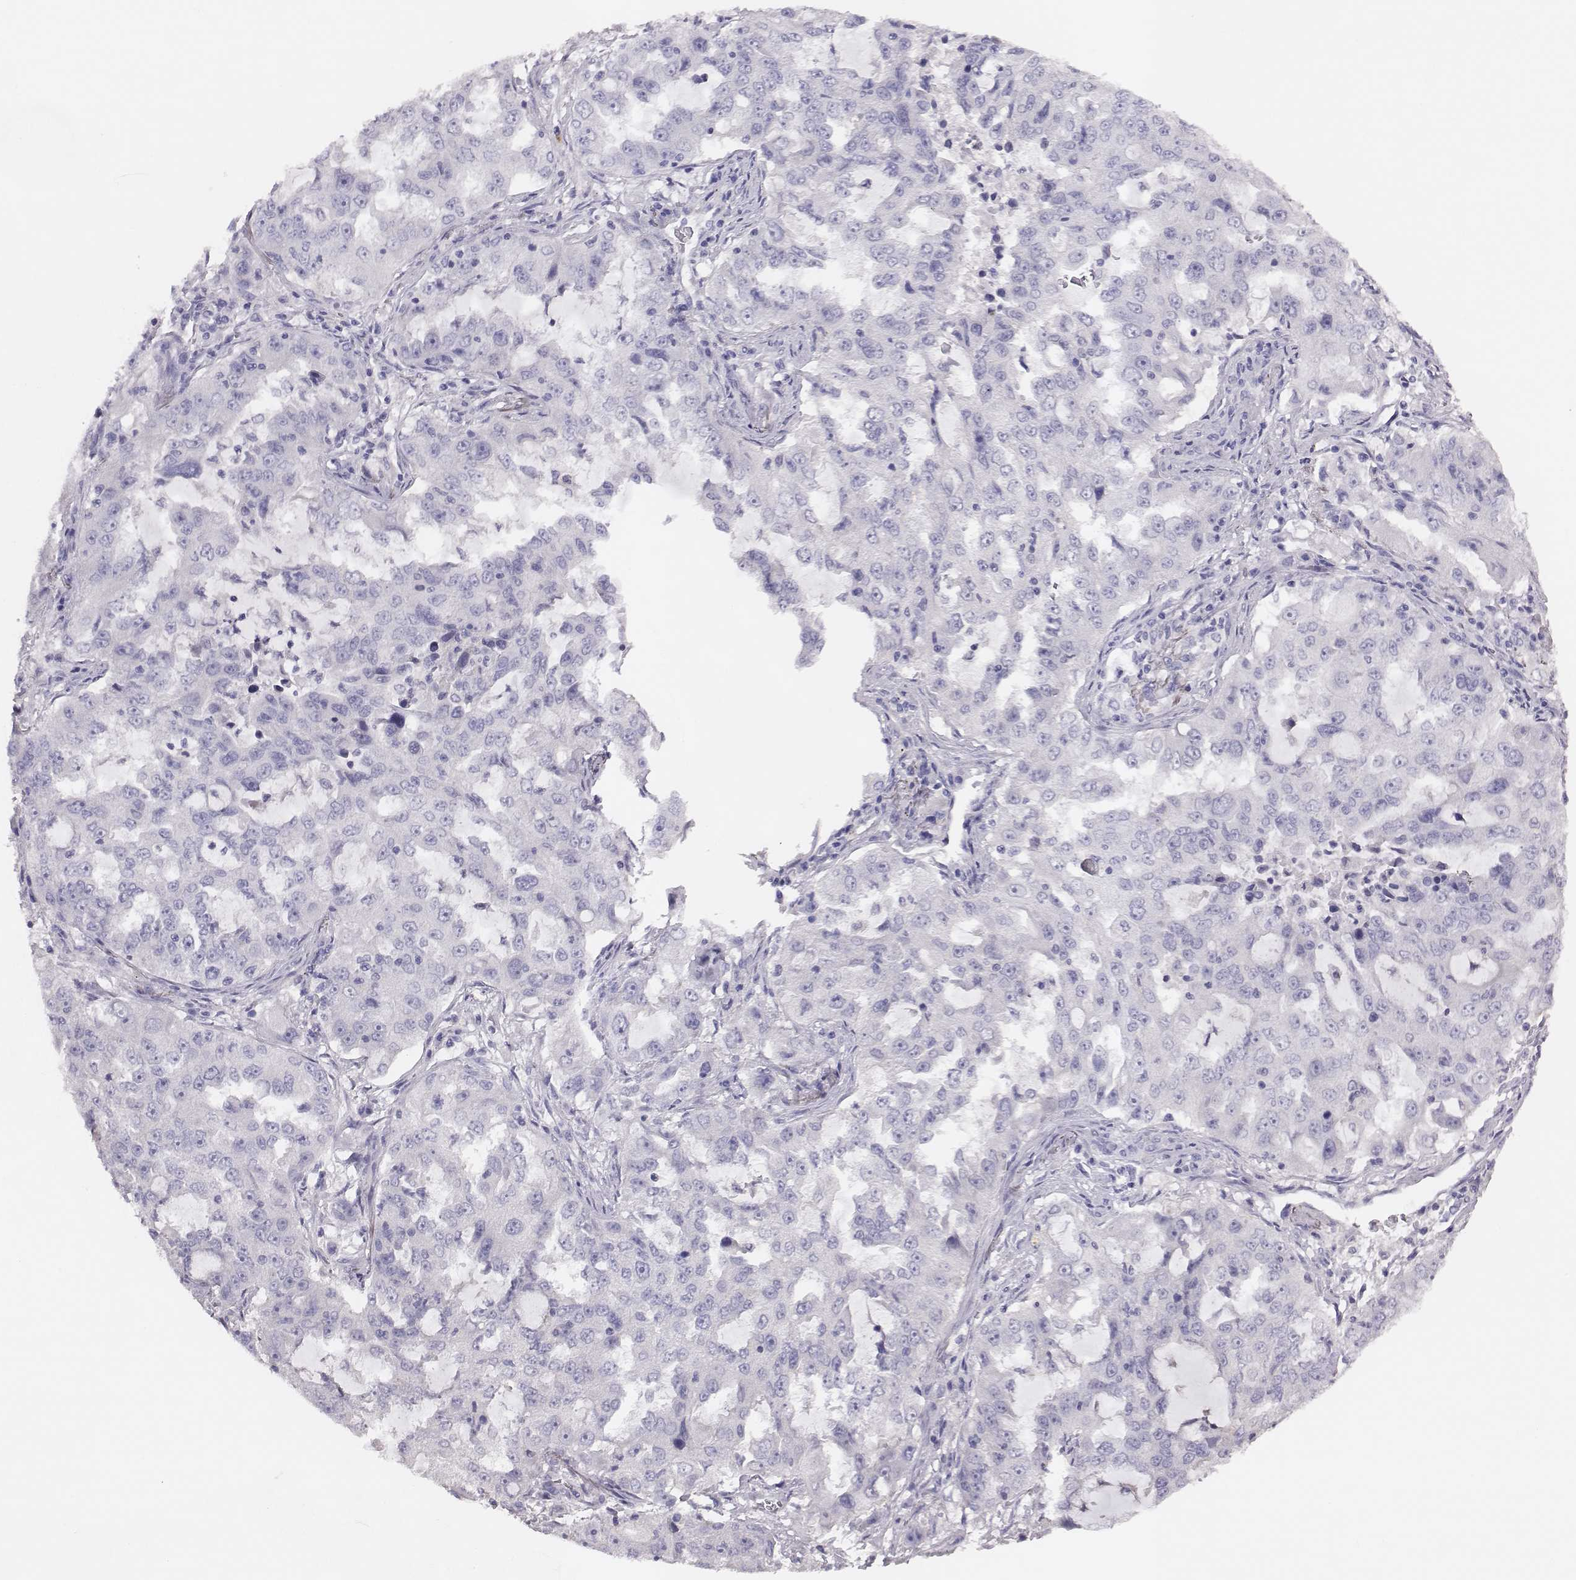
{"staining": {"intensity": "negative", "quantity": "none", "location": "none"}, "tissue": "lung cancer", "cell_type": "Tumor cells", "image_type": "cancer", "snomed": [{"axis": "morphology", "description": "Adenocarcinoma, NOS"}, {"axis": "topography", "description": "Lung"}], "caption": "Image shows no significant protein expression in tumor cells of lung adenocarcinoma.", "gene": "P2RY10", "patient": {"sex": "female", "age": 61}}